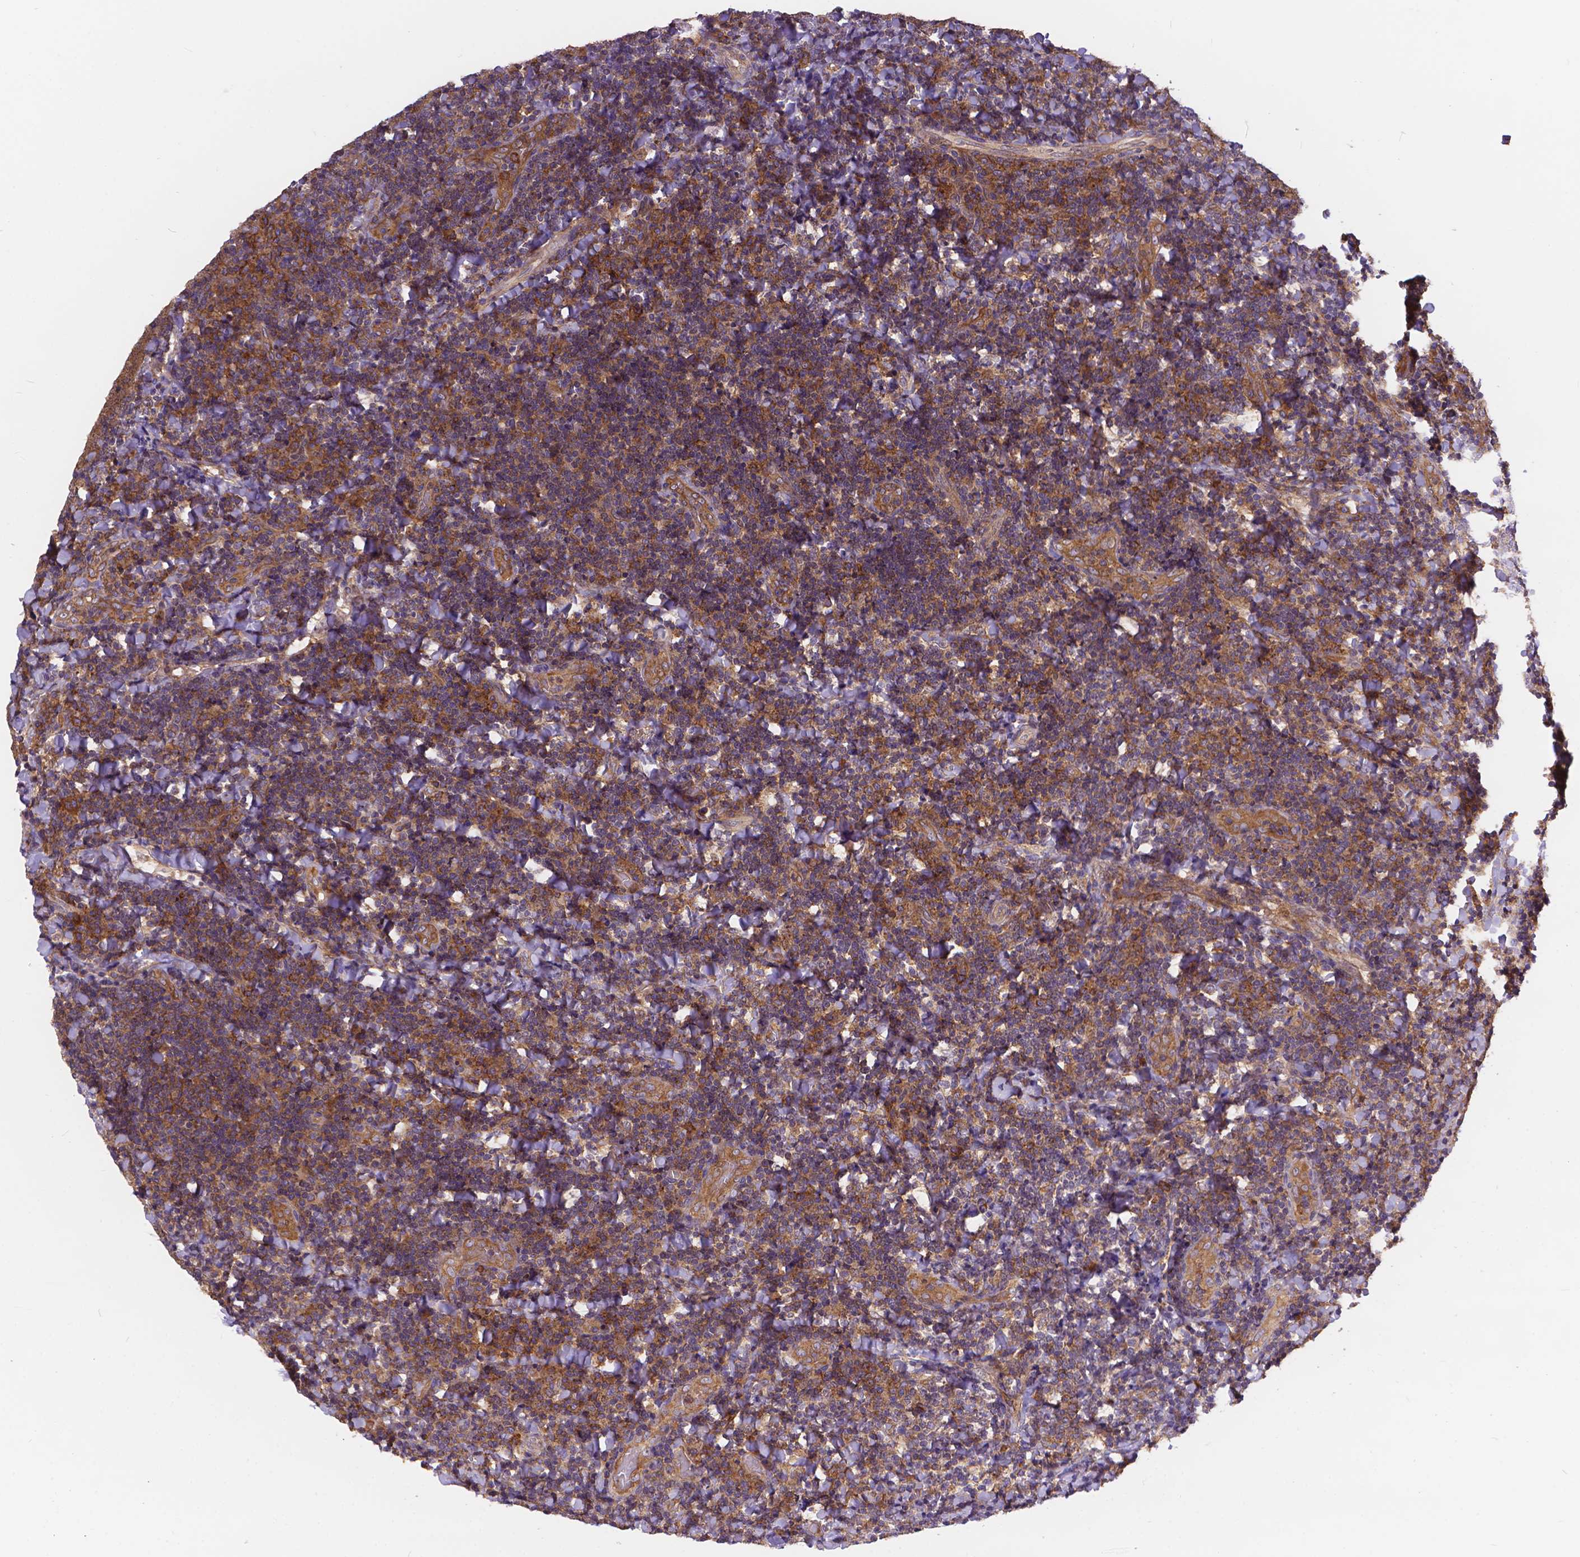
{"staining": {"intensity": "moderate", "quantity": ">75%", "location": "cytoplasmic/membranous"}, "tissue": "tonsil", "cell_type": "Germinal center cells", "image_type": "normal", "snomed": [{"axis": "morphology", "description": "Normal tissue, NOS"}, {"axis": "topography", "description": "Tonsil"}], "caption": "Immunohistochemical staining of benign human tonsil displays medium levels of moderate cytoplasmic/membranous positivity in about >75% of germinal center cells. The protein is stained brown, and the nuclei are stained in blue (DAB IHC with brightfield microscopy, high magnification).", "gene": "ARAP1", "patient": {"sex": "male", "age": 17}}